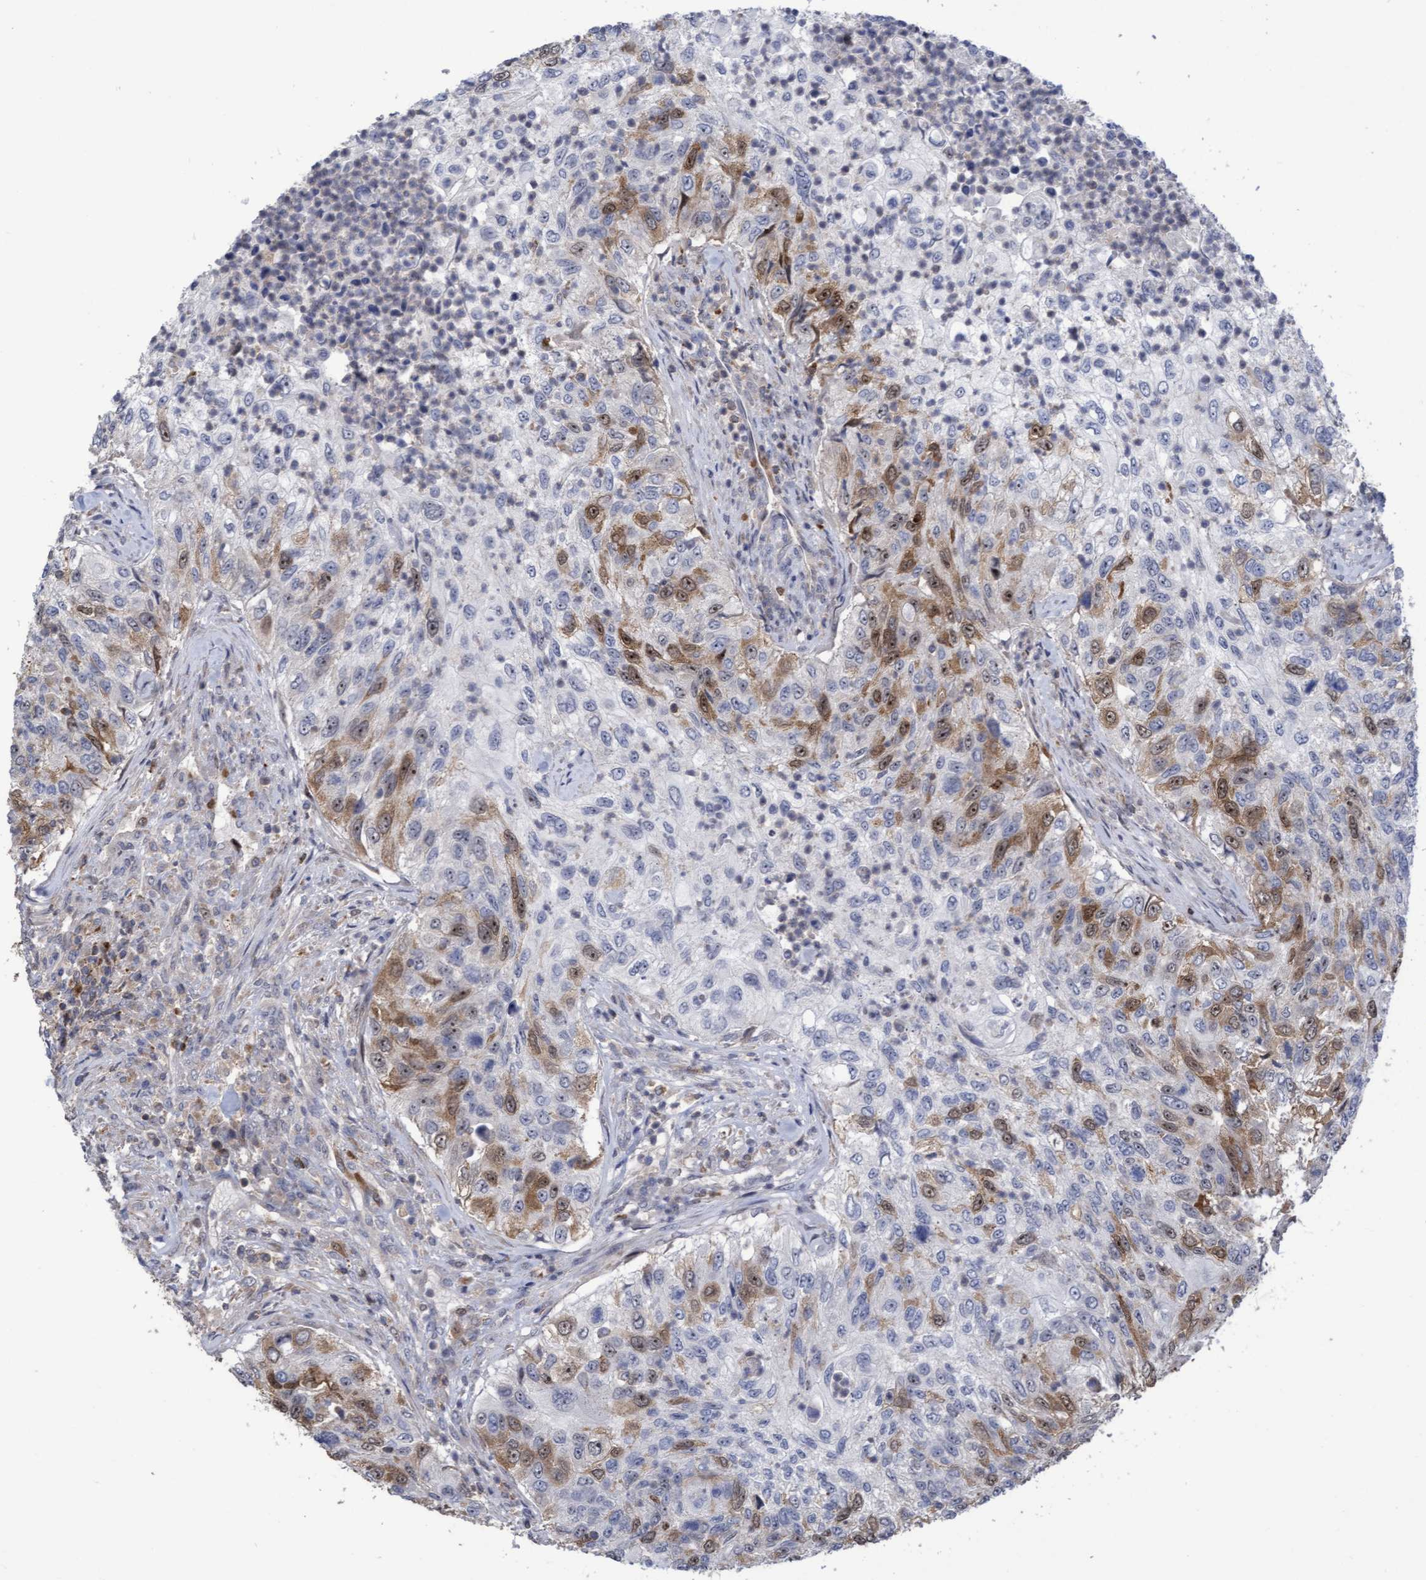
{"staining": {"intensity": "moderate", "quantity": "25%-75%", "location": "cytoplasmic/membranous,nuclear"}, "tissue": "urothelial cancer", "cell_type": "Tumor cells", "image_type": "cancer", "snomed": [{"axis": "morphology", "description": "Urothelial carcinoma, High grade"}, {"axis": "topography", "description": "Urinary bladder"}], "caption": "Urothelial cancer was stained to show a protein in brown. There is medium levels of moderate cytoplasmic/membranous and nuclear staining in approximately 25%-75% of tumor cells.", "gene": "SLBP", "patient": {"sex": "female", "age": 60}}